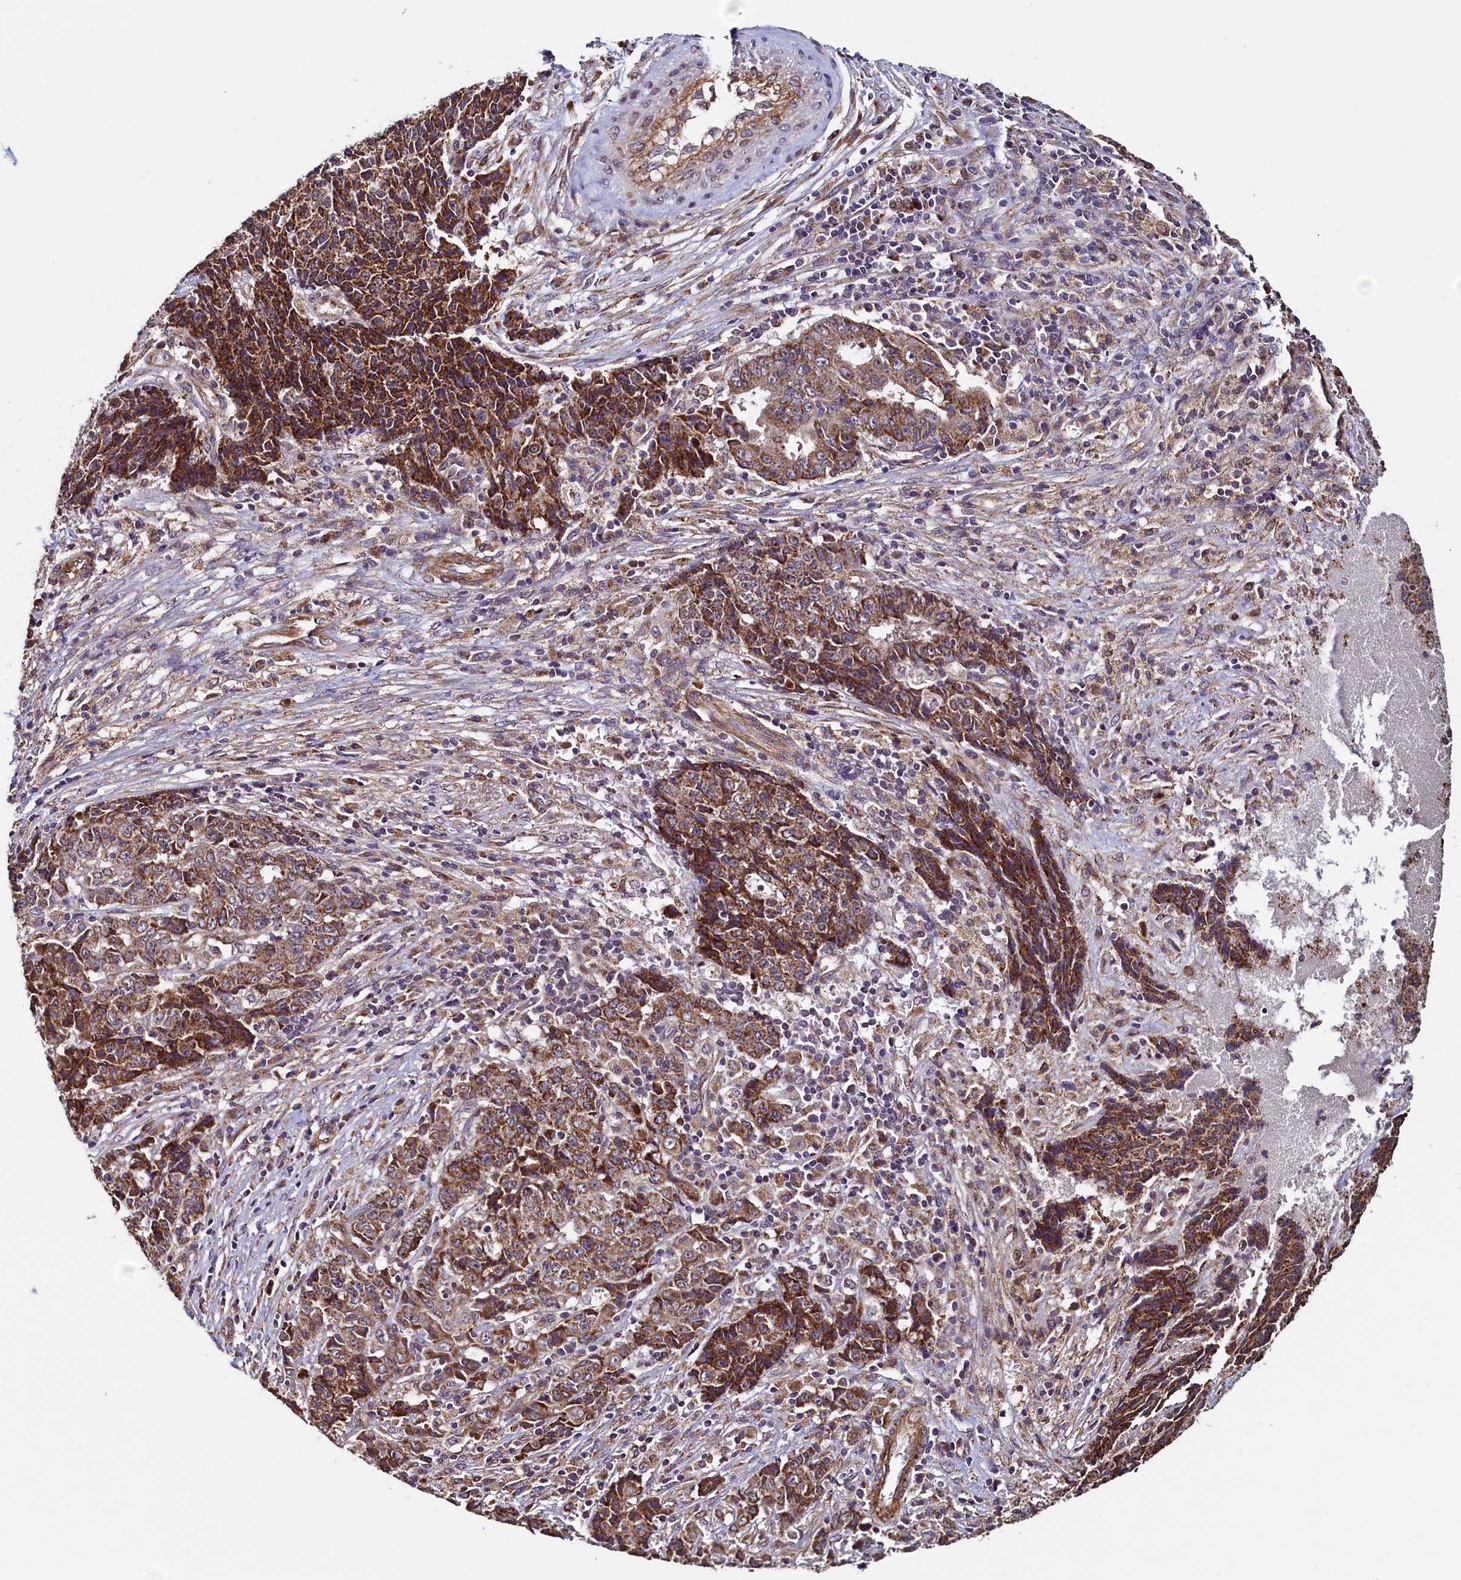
{"staining": {"intensity": "strong", "quantity": ">75%", "location": "cytoplasmic/membranous"}, "tissue": "ovarian cancer", "cell_type": "Tumor cells", "image_type": "cancer", "snomed": [{"axis": "morphology", "description": "Carcinoma, endometroid"}, {"axis": "topography", "description": "Ovary"}], "caption": "High-magnification brightfield microscopy of ovarian cancer stained with DAB (brown) and counterstained with hematoxylin (blue). tumor cells exhibit strong cytoplasmic/membranous expression is present in approximately>75% of cells.", "gene": "RBFA", "patient": {"sex": "female", "age": 42}}